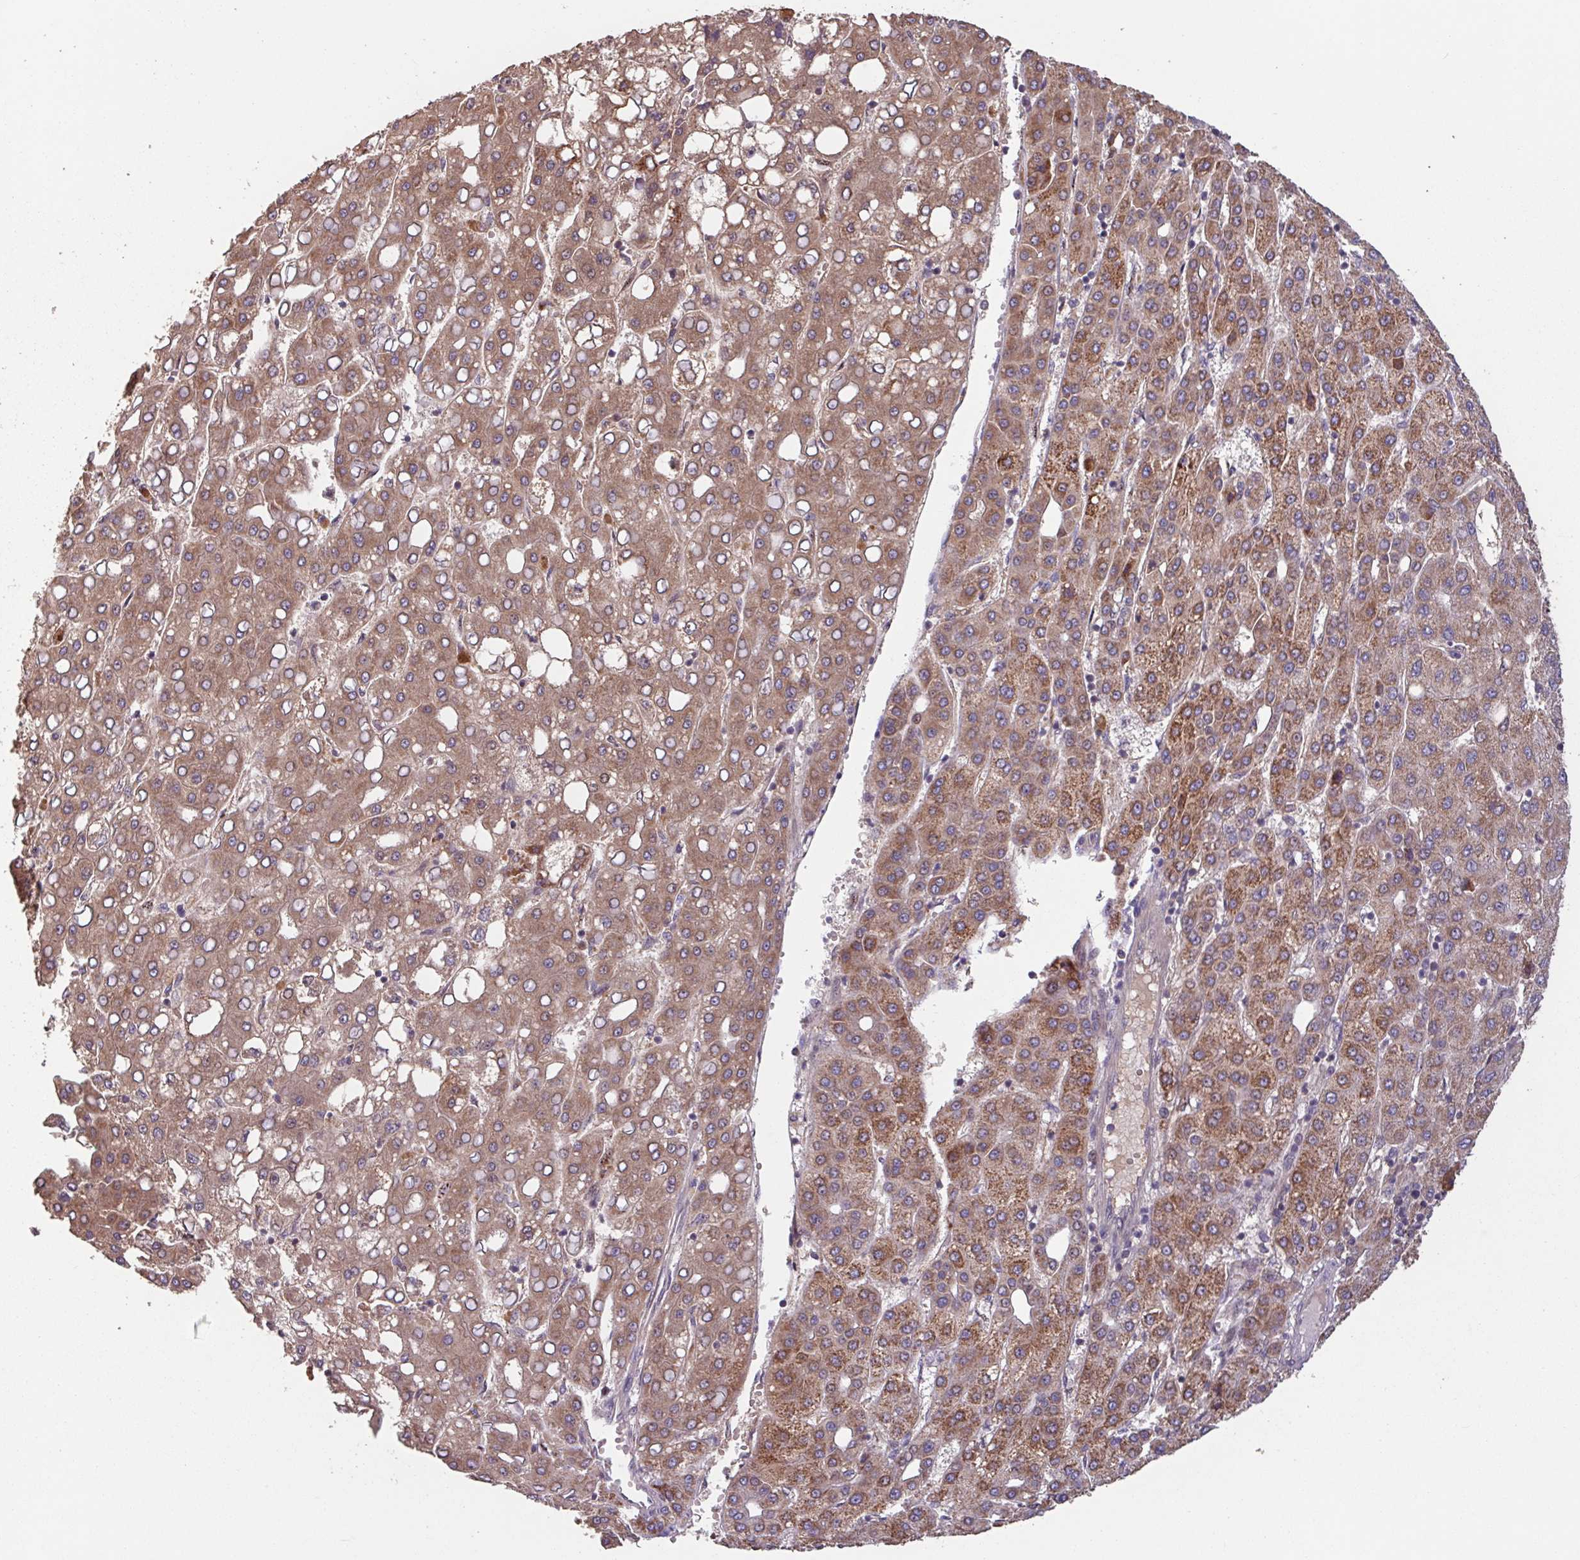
{"staining": {"intensity": "moderate", "quantity": ">75%", "location": "cytoplasmic/membranous"}, "tissue": "liver cancer", "cell_type": "Tumor cells", "image_type": "cancer", "snomed": [{"axis": "morphology", "description": "Carcinoma, Hepatocellular, NOS"}, {"axis": "topography", "description": "Liver"}], "caption": "Human liver hepatocellular carcinoma stained for a protein (brown) exhibits moderate cytoplasmic/membranous positive expression in approximately >75% of tumor cells.", "gene": "TMEM88", "patient": {"sex": "male", "age": 65}}